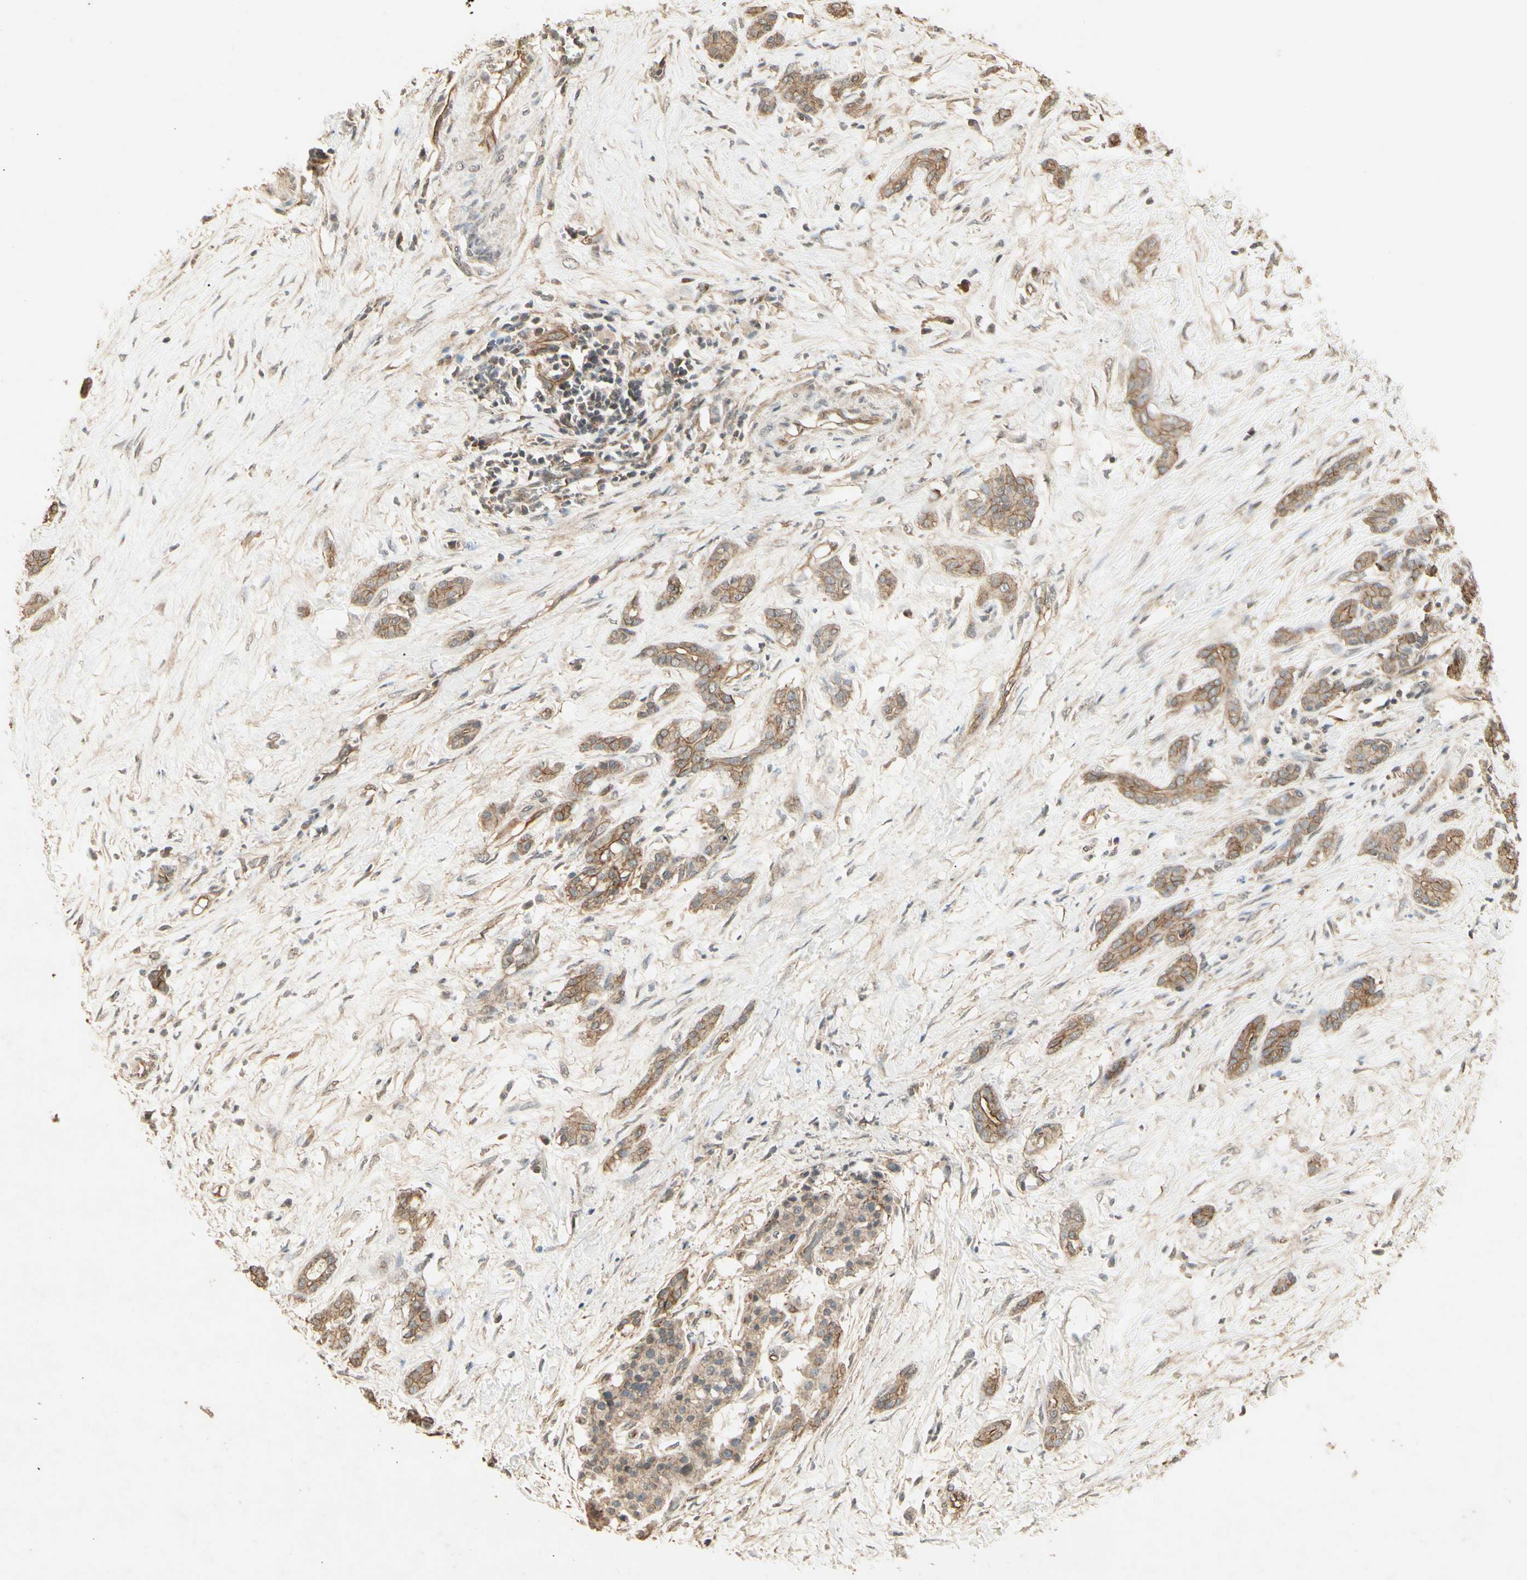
{"staining": {"intensity": "moderate", "quantity": ">75%", "location": "cytoplasmic/membranous"}, "tissue": "pancreatic cancer", "cell_type": "Tumor cells", "image_type": "cancer", "snomed": [{"axis": "morphology", "description": "Adenocarcinoma, NOS"}, {"axis": "topography", "description": "Pancreas"}], "caption": "DAB (3,3'-diaminobenzidine) immunohistochemical staining of human pancreatic cancer (adenocarcinoma) reveals moderate cytoplasmic/membranous protein positivity in approximately >75% of tumor cells.", "gene": "RNF180", "patient": {"sex": "male", "age": 41}}